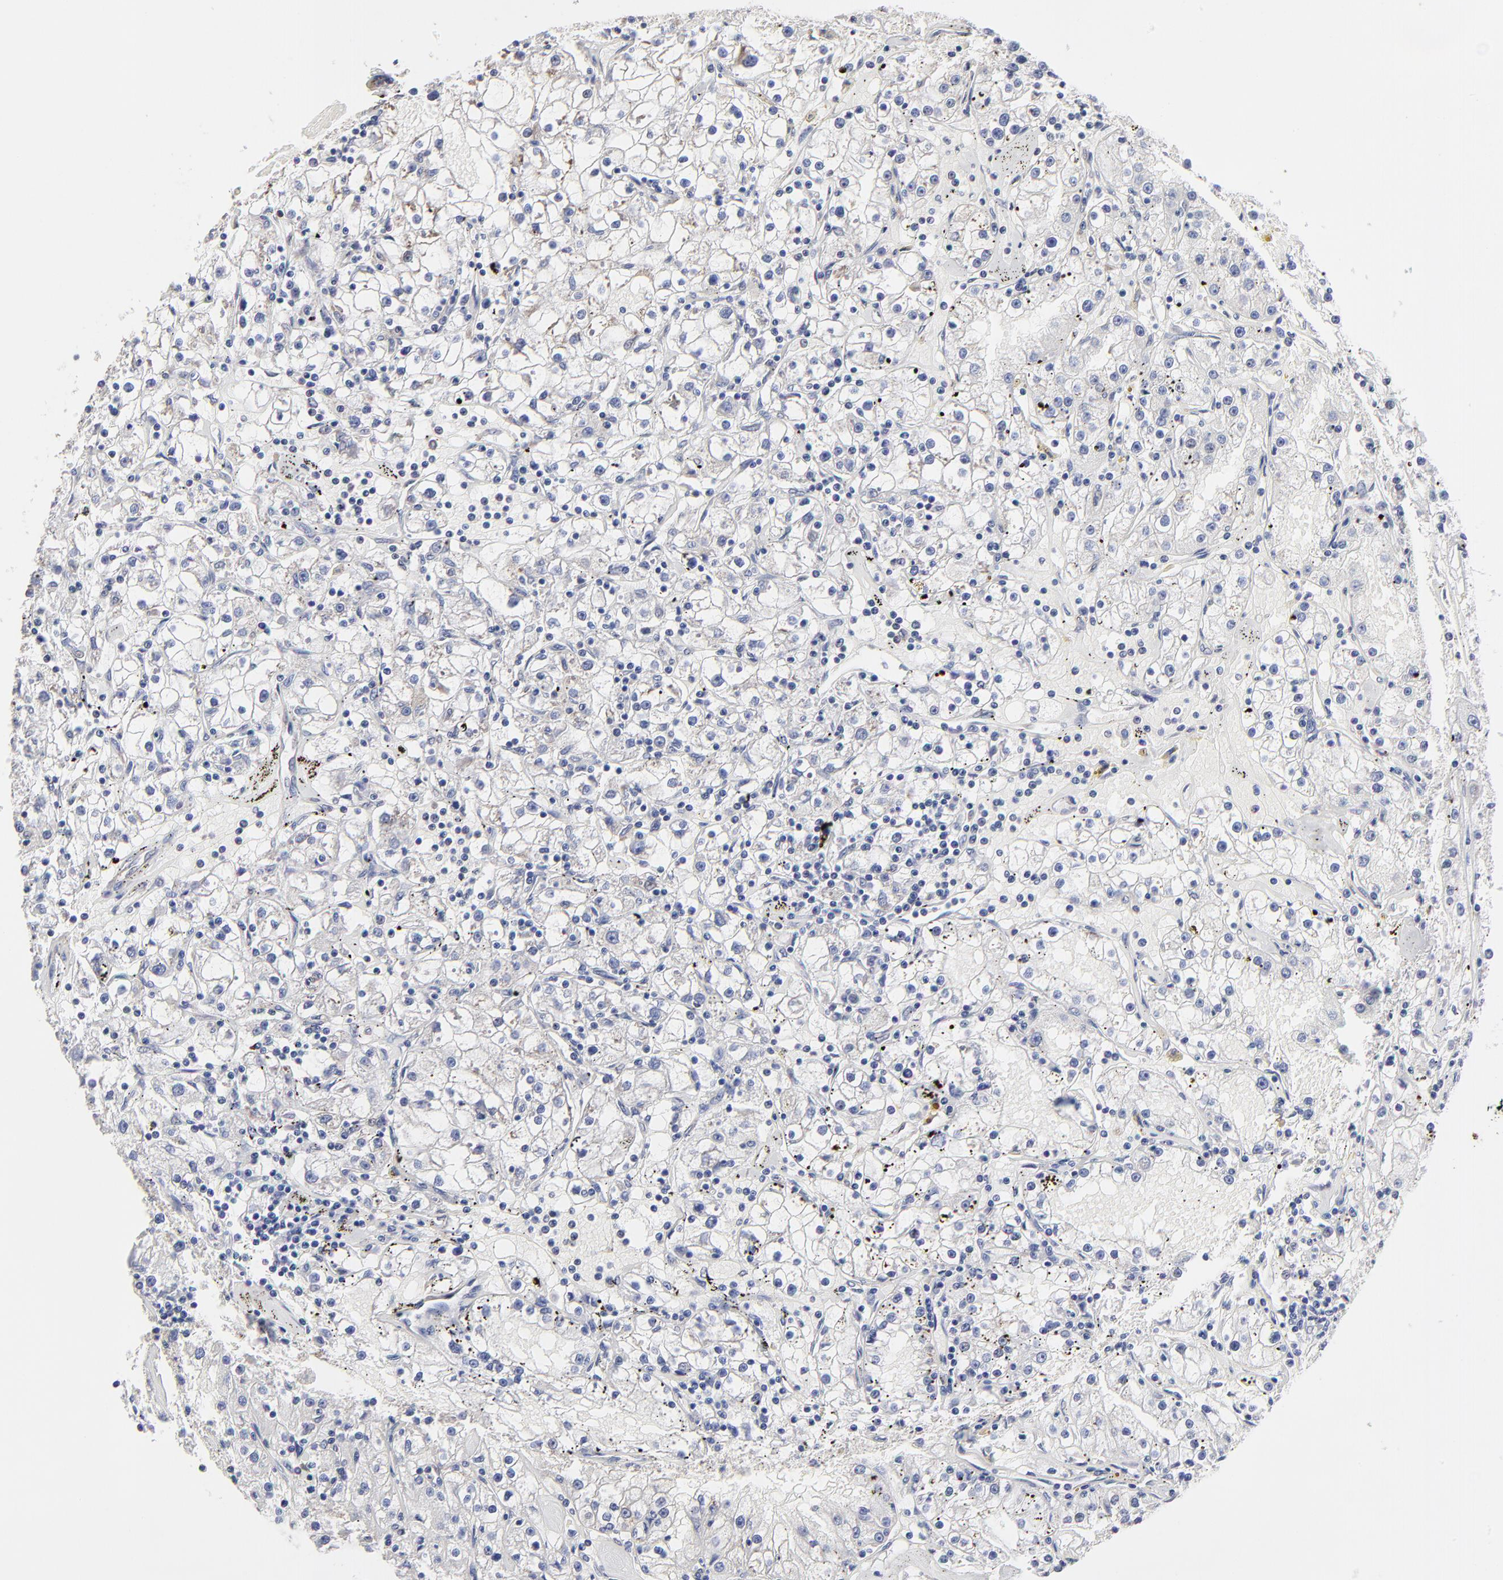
{"staining": {"intensity": "negative", "quantity": "none", "location": "none"}, "tissue": "renal cancer", "cell_type": "Tumor cells", "image_type": "cancer", "snomed": [{"axis": "morphology", "description": "Adenocarcinoma, NOS"}, {"axis": "topography", "description": "Kidney"}], "caption": "Immunohistochemical staining of renal cancer (adenocarcinoma) shows no significant expression in tumor cells.", "gene": "CCT2", "patient": {"sex": "male", "age": 56}}